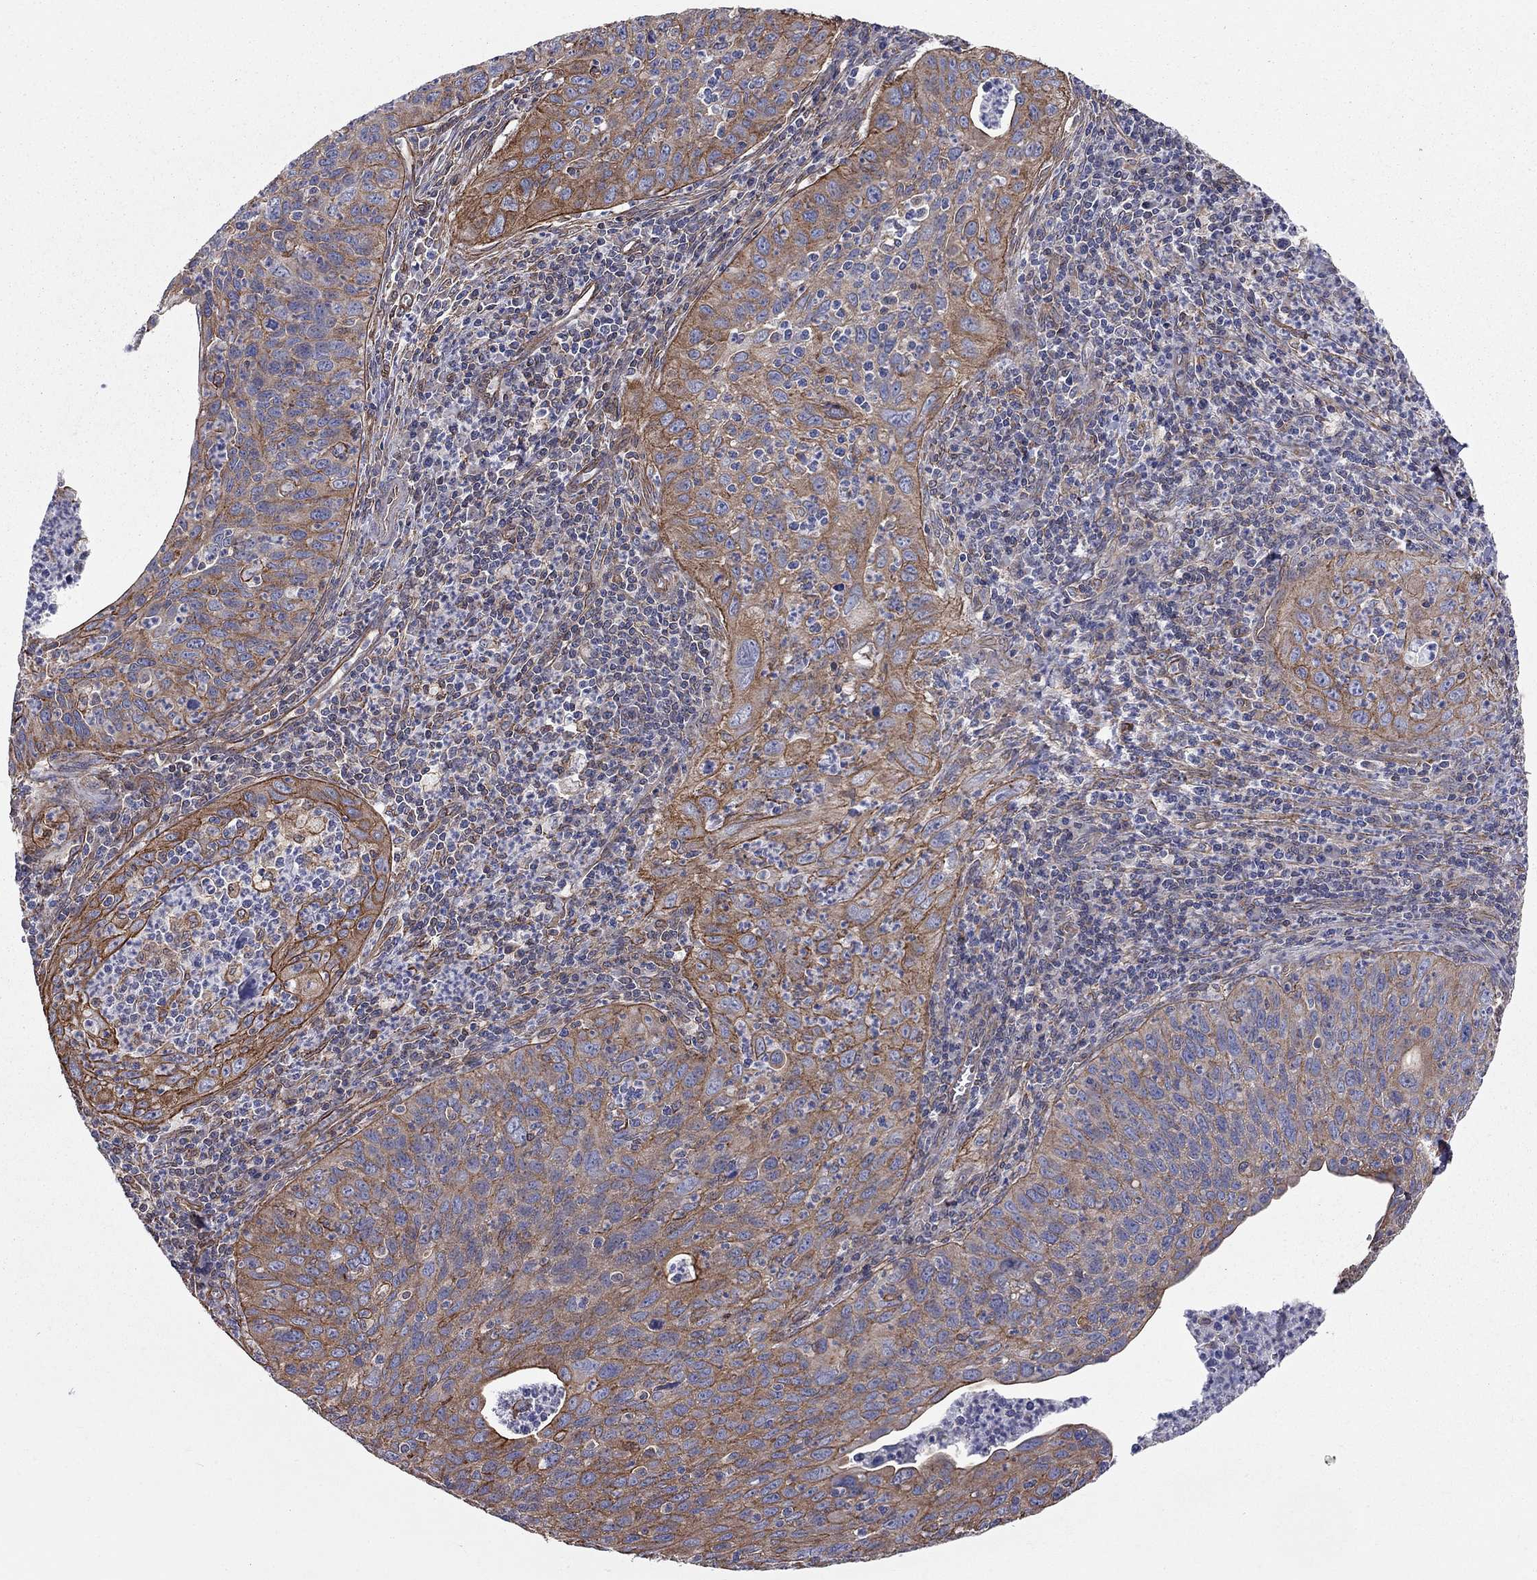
{"staining": {"intensity": "strong", "quantity": "25%-75%", "location": "cytoplasmic/membranous"}, "tissue": "cervical cancer", "cell_type": "Tumor cells", "image_type": "cancer", "snomed": [{"axis": "morphology", "description": "Squamous cell carcinoma, NOS"}, {"axis": "topography", "description": "Cervix"}], "caption": "Cervical squamous cell carcinoma tissue reveals strong cytoplasmic/membranous expression in approximately 25%-75% of tumor cells, visualized by immunohistochemistry. Using DAB (brown) and hematoxylin (blue) stains, captured at high magnification using brightfield microscopy.", "gene": "BICDL2", "patient": {"sex": "female", "age": 26}}